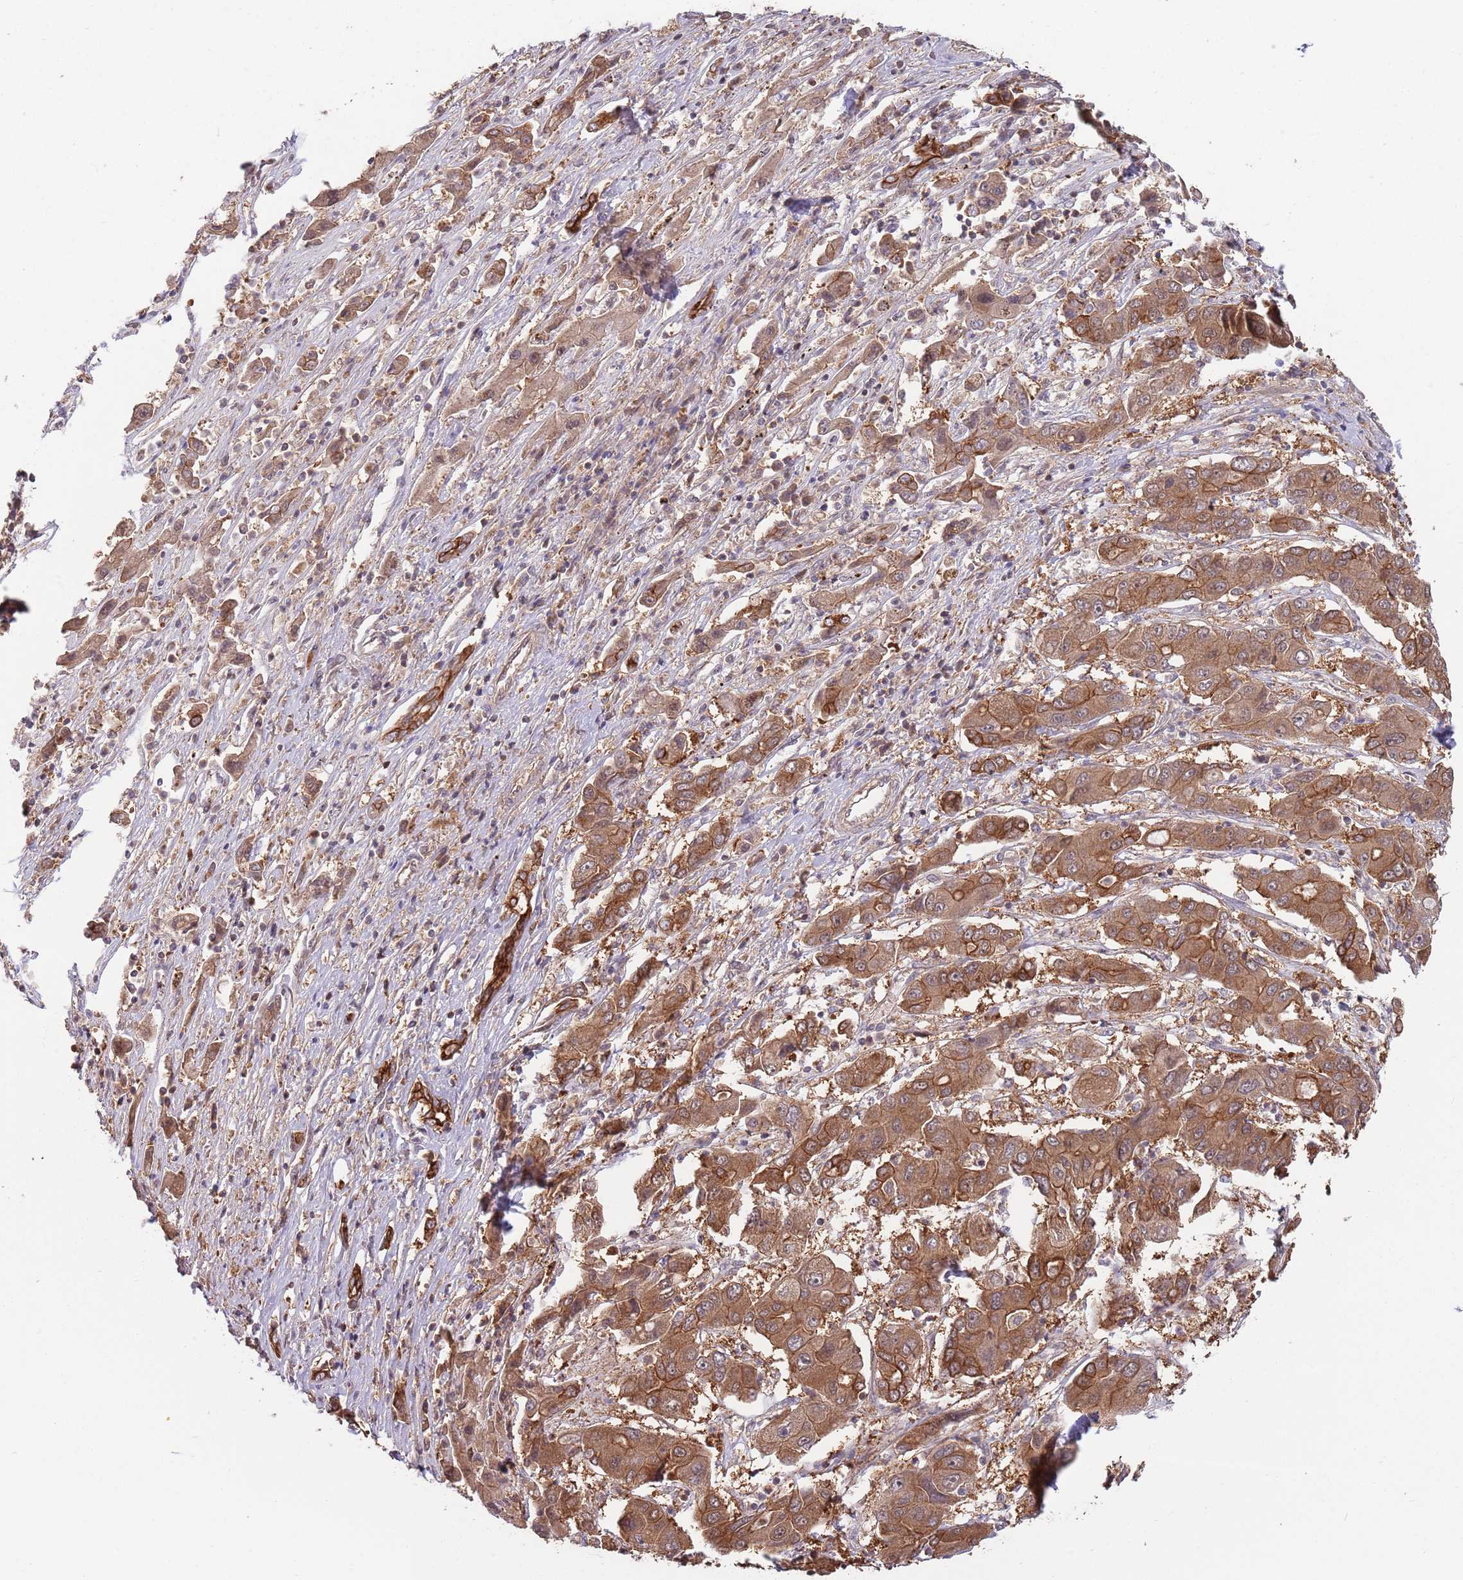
{"staining": {"intensity": "moderate", "quantity": ">75%", "location": "cytoplasmic/membranous"}, "tissue": "liver cancer", "cell_type": "Tumor cells", "image_type": "cancer", "snomed": [{"axis": "morphology", "description": "Cholangiocarcinoma"}, {"axis": "topography", "description": "Liver"}], "caption": "The image shows a brown stain indicating the presence of a protein in the cytoplasmic/membranous of tumor cells in liver cholangiocarcinoma.", "gene": "GSDMD", "patient": {"sex": "male", "age": 67}}